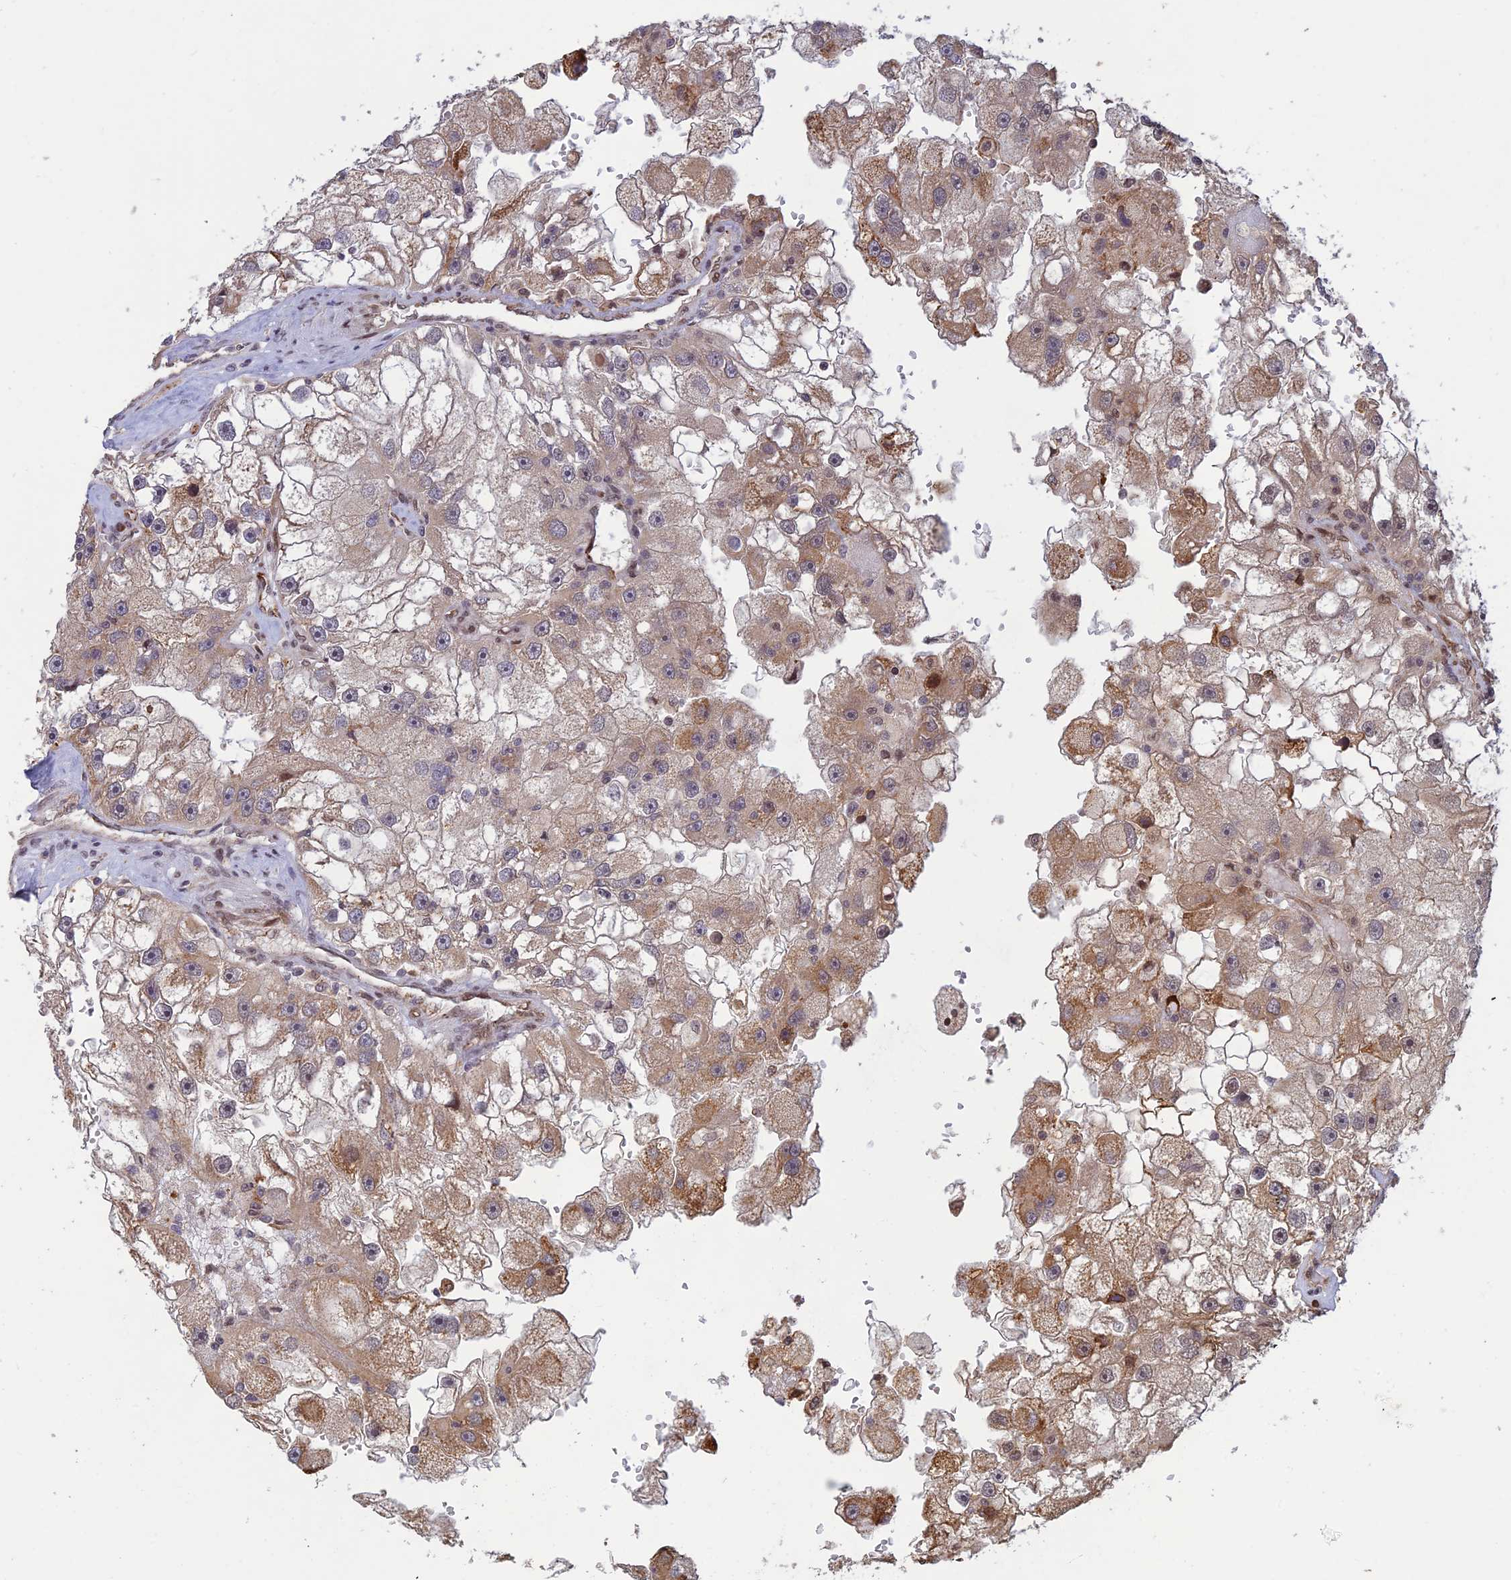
{"staining": {"intensity": "moderate", "quantity": "25%-75%", "location": "cytoplasmic/membranous"}, "tissue": "renal cancer", "cell_type": "Tumor cells", "image_type": "cancer", "snomed": [{"axis": "morphology", "description": "Adenocarcinoma, NOS"}, {"axis": "topography", "description": "Kidney"}], "caption": "Protein expression analysis of renal cancer exhibits moderate cytoplasmic/membranous staining in approximately 25%-75% of tumor cells.", "gene": "ZNF565", "patient": {"sex": "male", "age": 63}}